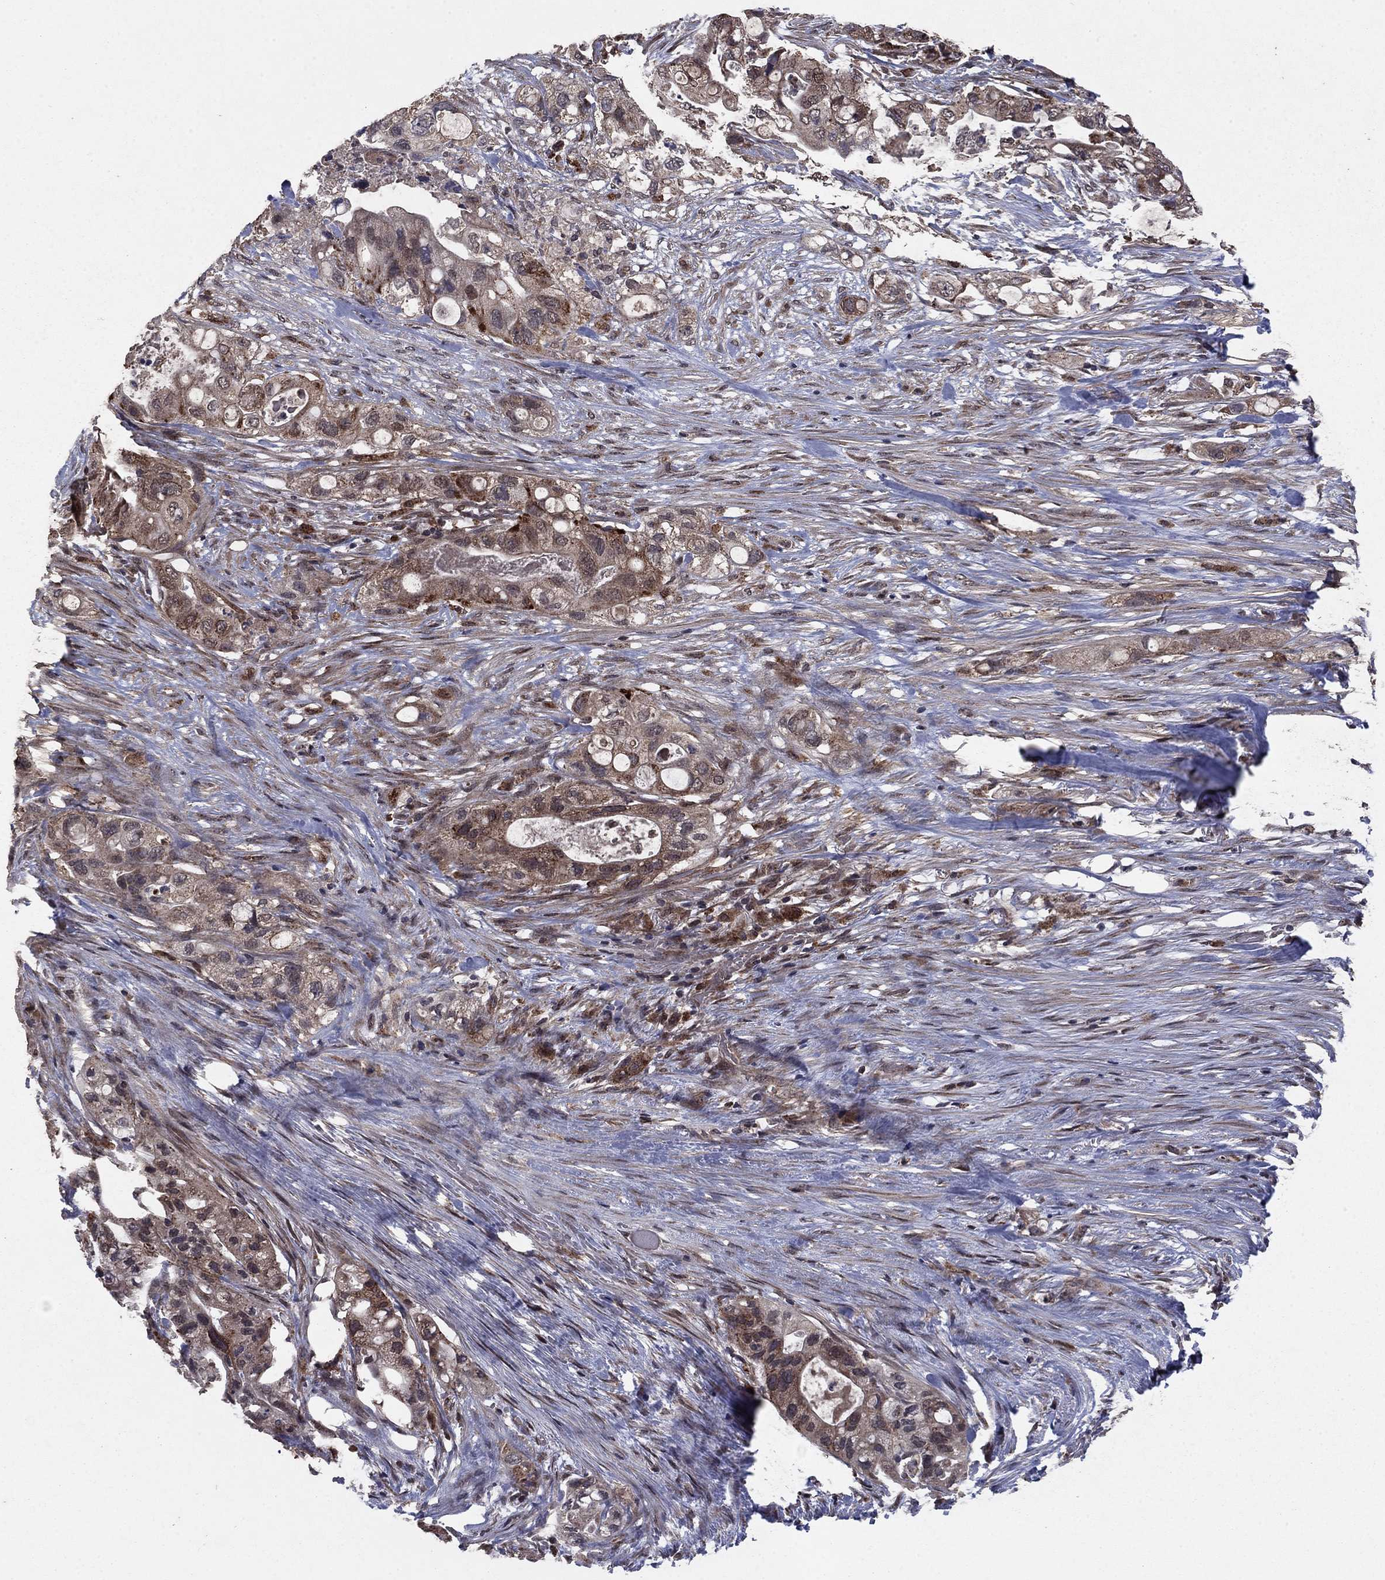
{"staining": {"intensity": "moderate", "quantity": "<25%", "location": "cytoplasmic/membranous"}, "tissue": "pancreatic cancer", "cell_type": "Tumor cells", "image_type": "cancer", "snomed": [{"axis": "morphology", "description": "Adenocarcinoma, NOS"}, {"axis": "topography", "description": "Pancreas"}], "caption": "A brown stain labels moderate cytoplasmic/membranous positivity of a protein in adenocarcinoma (pancreatic) tumor cells. The staining is performed using DAB (3,3'-diaminobenzidine) brown chromogen to label protein expression. The nuclei are counter-stained blue using hematoxylin.", "gene": "DHRS1", "patient": {"sex": "female", "age": 72}}